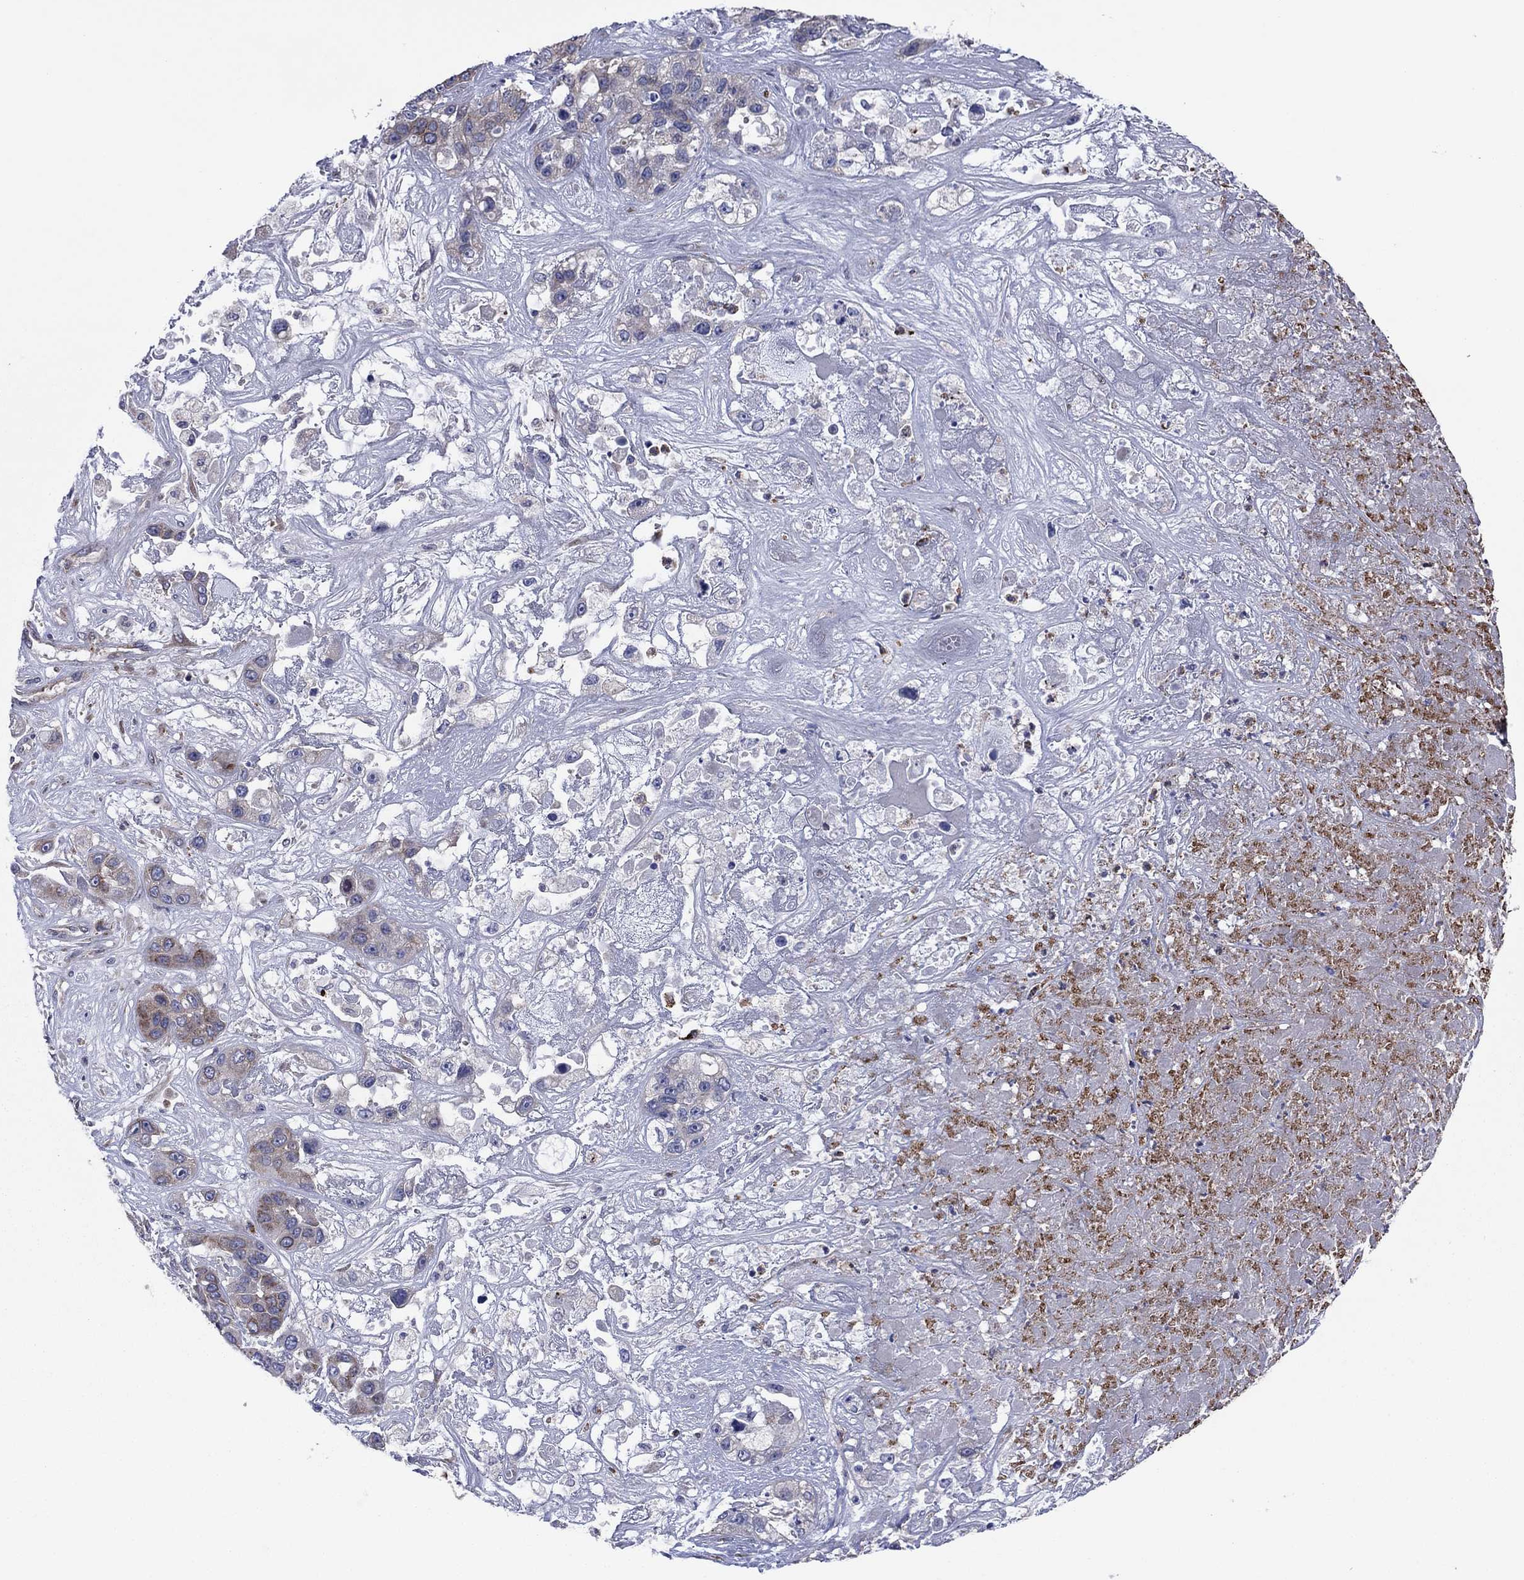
{"staining": {"intensity": "moderate", "quantity": "<25%", "location": "cytoplasmic/membranous"}, "tissue": "liver cancer", "cell_type": "Tumor cells", "image_type": "cancer", "snomed": [{"axis": "morphology", "description": "Cholangiocarcinoma"}, {"axis": "topography", "description": "Liver"}], "caption": "DAB (3,3'-diaminobenzidine) immunohistochemical staining of cholangiocarcinoma (liver) exhibits moderate cytoplasmic/membranous protein positivity in about <25% of tumor cells. (Stains: DAB (3,3'-diaminobenzidine) in brown, nuclei in blue, Microscopy: brightfield microscopy at high magnification).", "gene": "GPR155", "patient": {"sex": "female", "age": 52}}